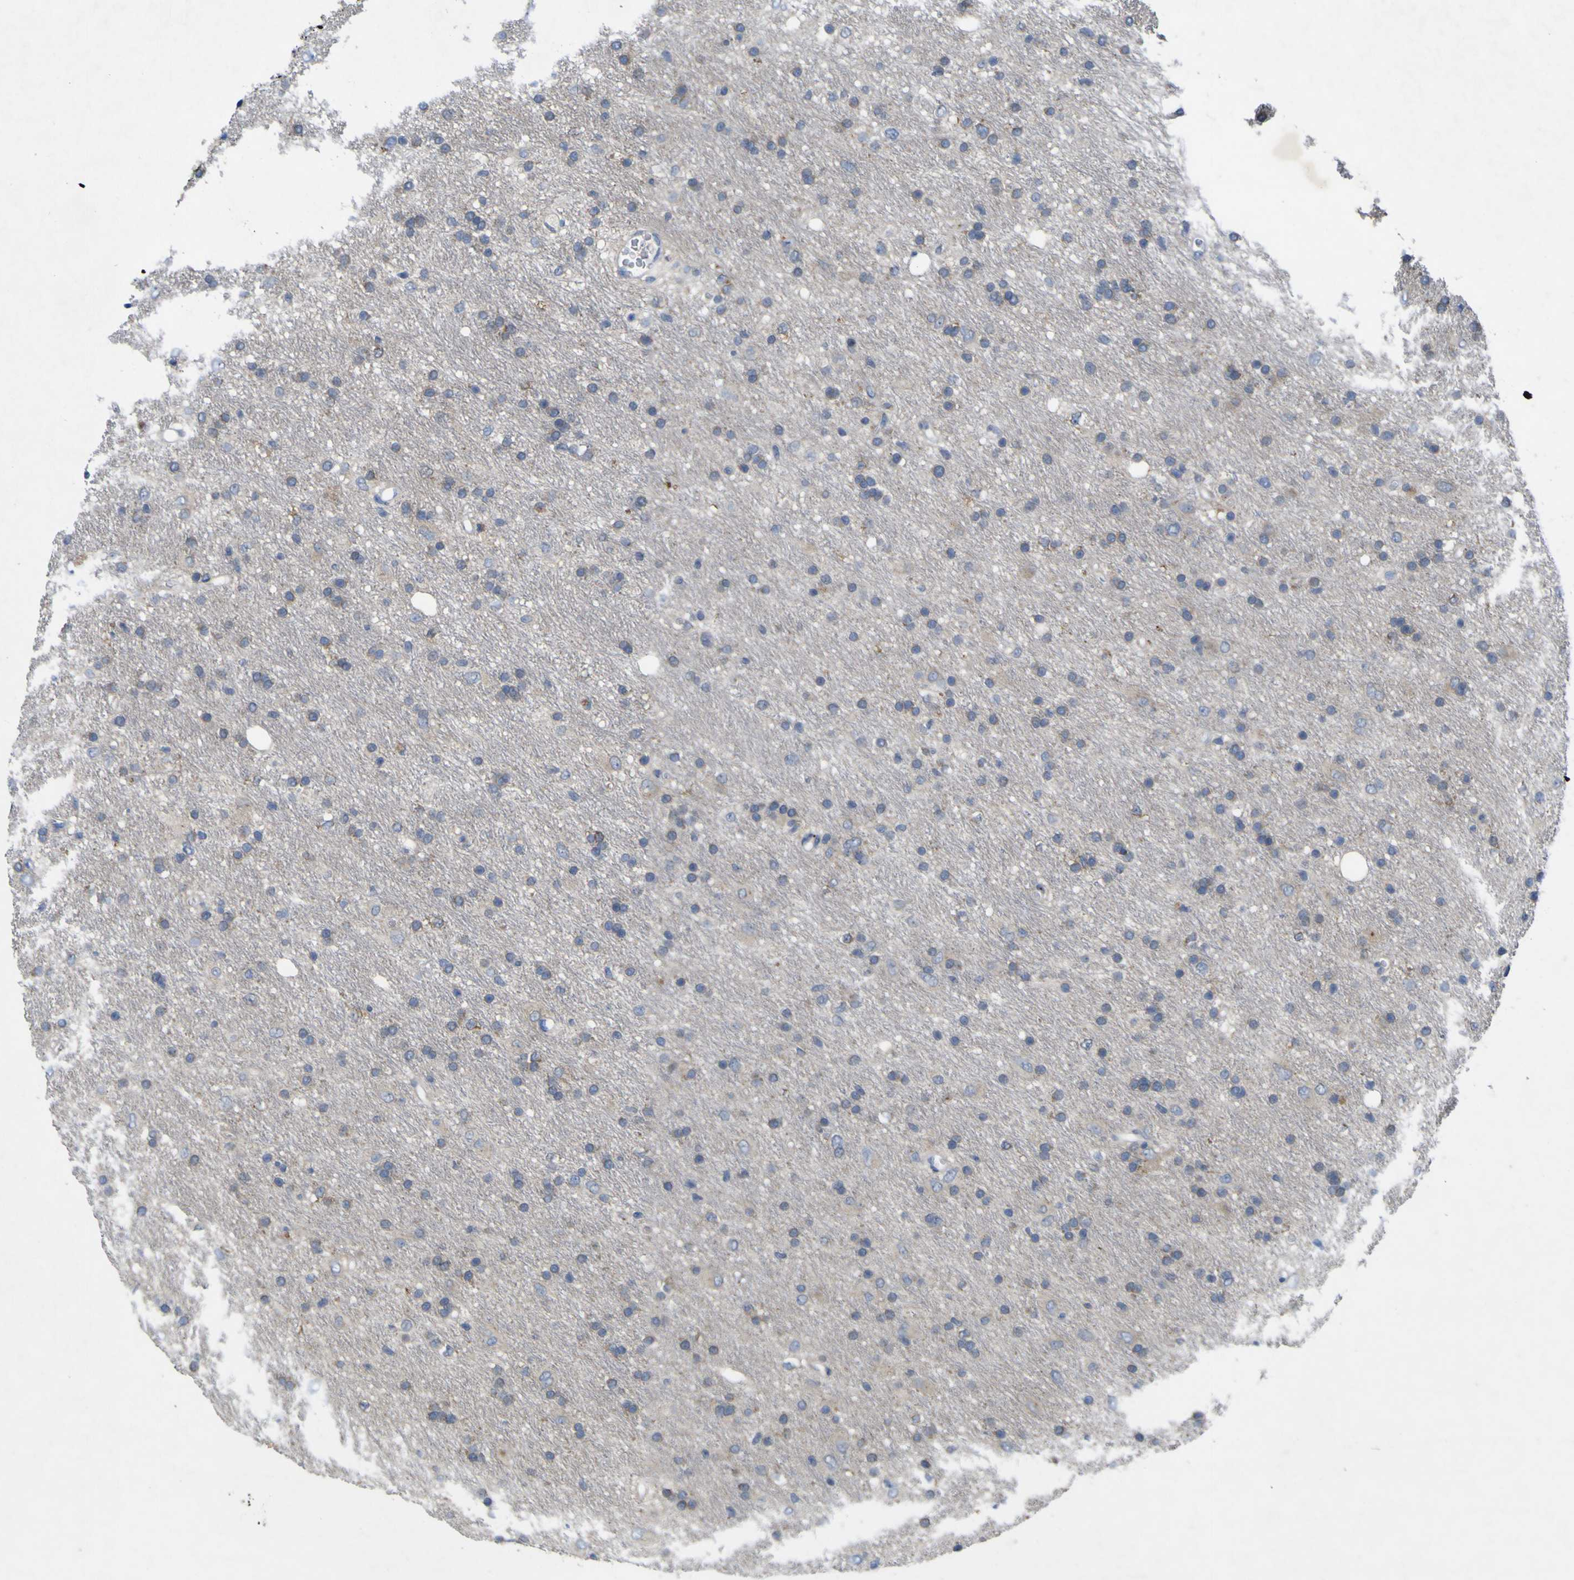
{"staining": {"intensity": "weak", "quantity": "<25%", "location": "cytoplasmic/membranous"}, "tissue": "glioma", "cell_type": "Tumor cells", "image_type": "cancer", "snomed": [{"axis": "morphology", "description": "Glioma, malignant, Low grade"}, {"axis": "topography", "description": "Brain"}], "caption": "Immunohistochemistry histopathology image of human glioma stained for a protein (brown), which exhibits no positivity in tumor cells.", "gene": "NAV1", "patient": {"sex": "male", "age": 77}}